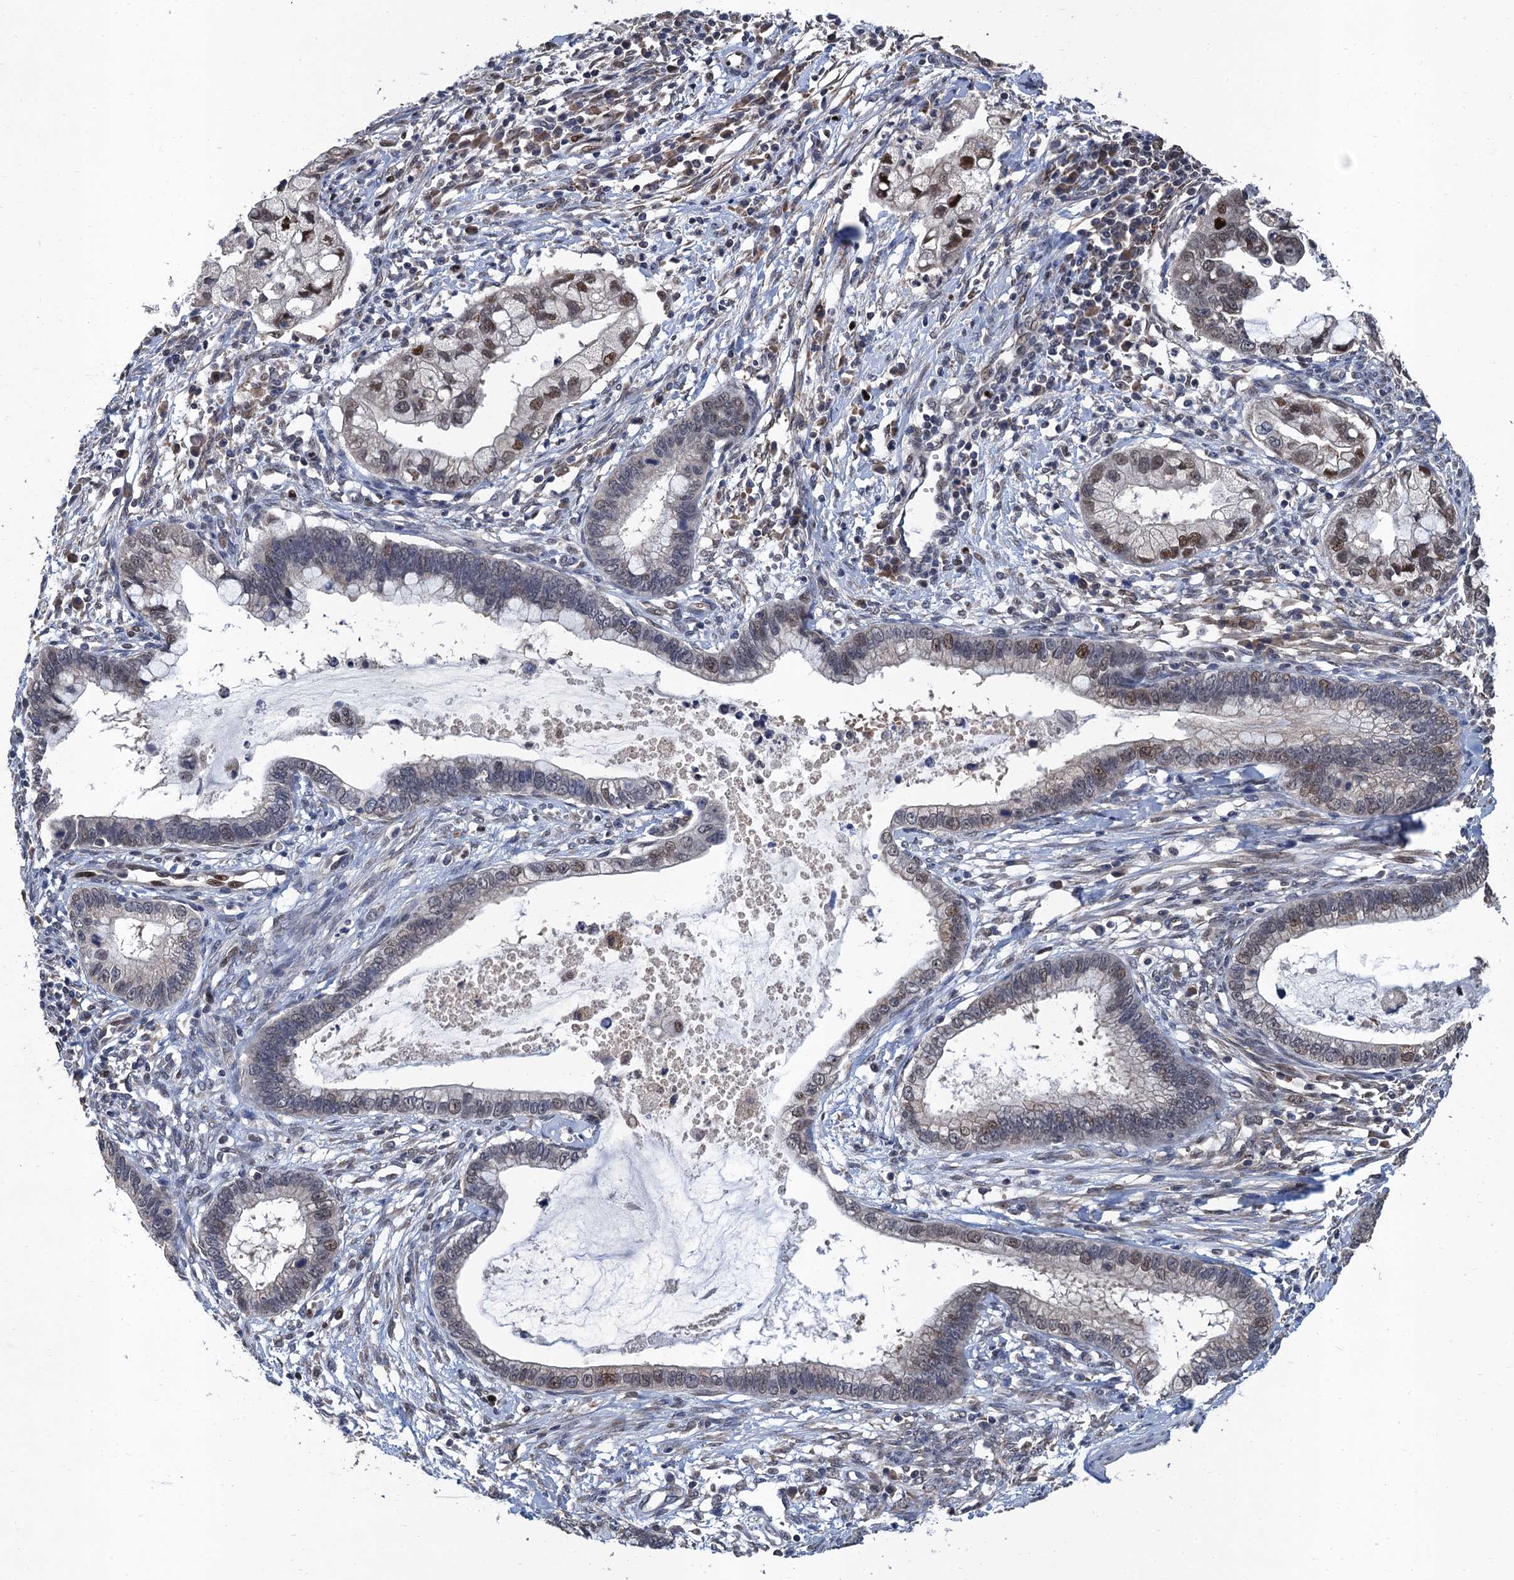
{"staining": {"intensity": "moderate", "quantity": "25%-75%", "location": "nuclear"}, "tissue": "cervical cancer", "cell_type": "Tumor cells", "image_type": "cancer", "snomed": [{"axis": "morphology", "description": "Adenocarcinoma, NOS"}, {"axis": "topography", "description": "Cervix"}], "caption": "Protein analysis of cervical adenocarcinoma tissue exhibits moderate nuclear positivity in about 25%-75% of tumor cells.", "gene": "TSEN34", "patient": {"sex": "female", "age": 44}}